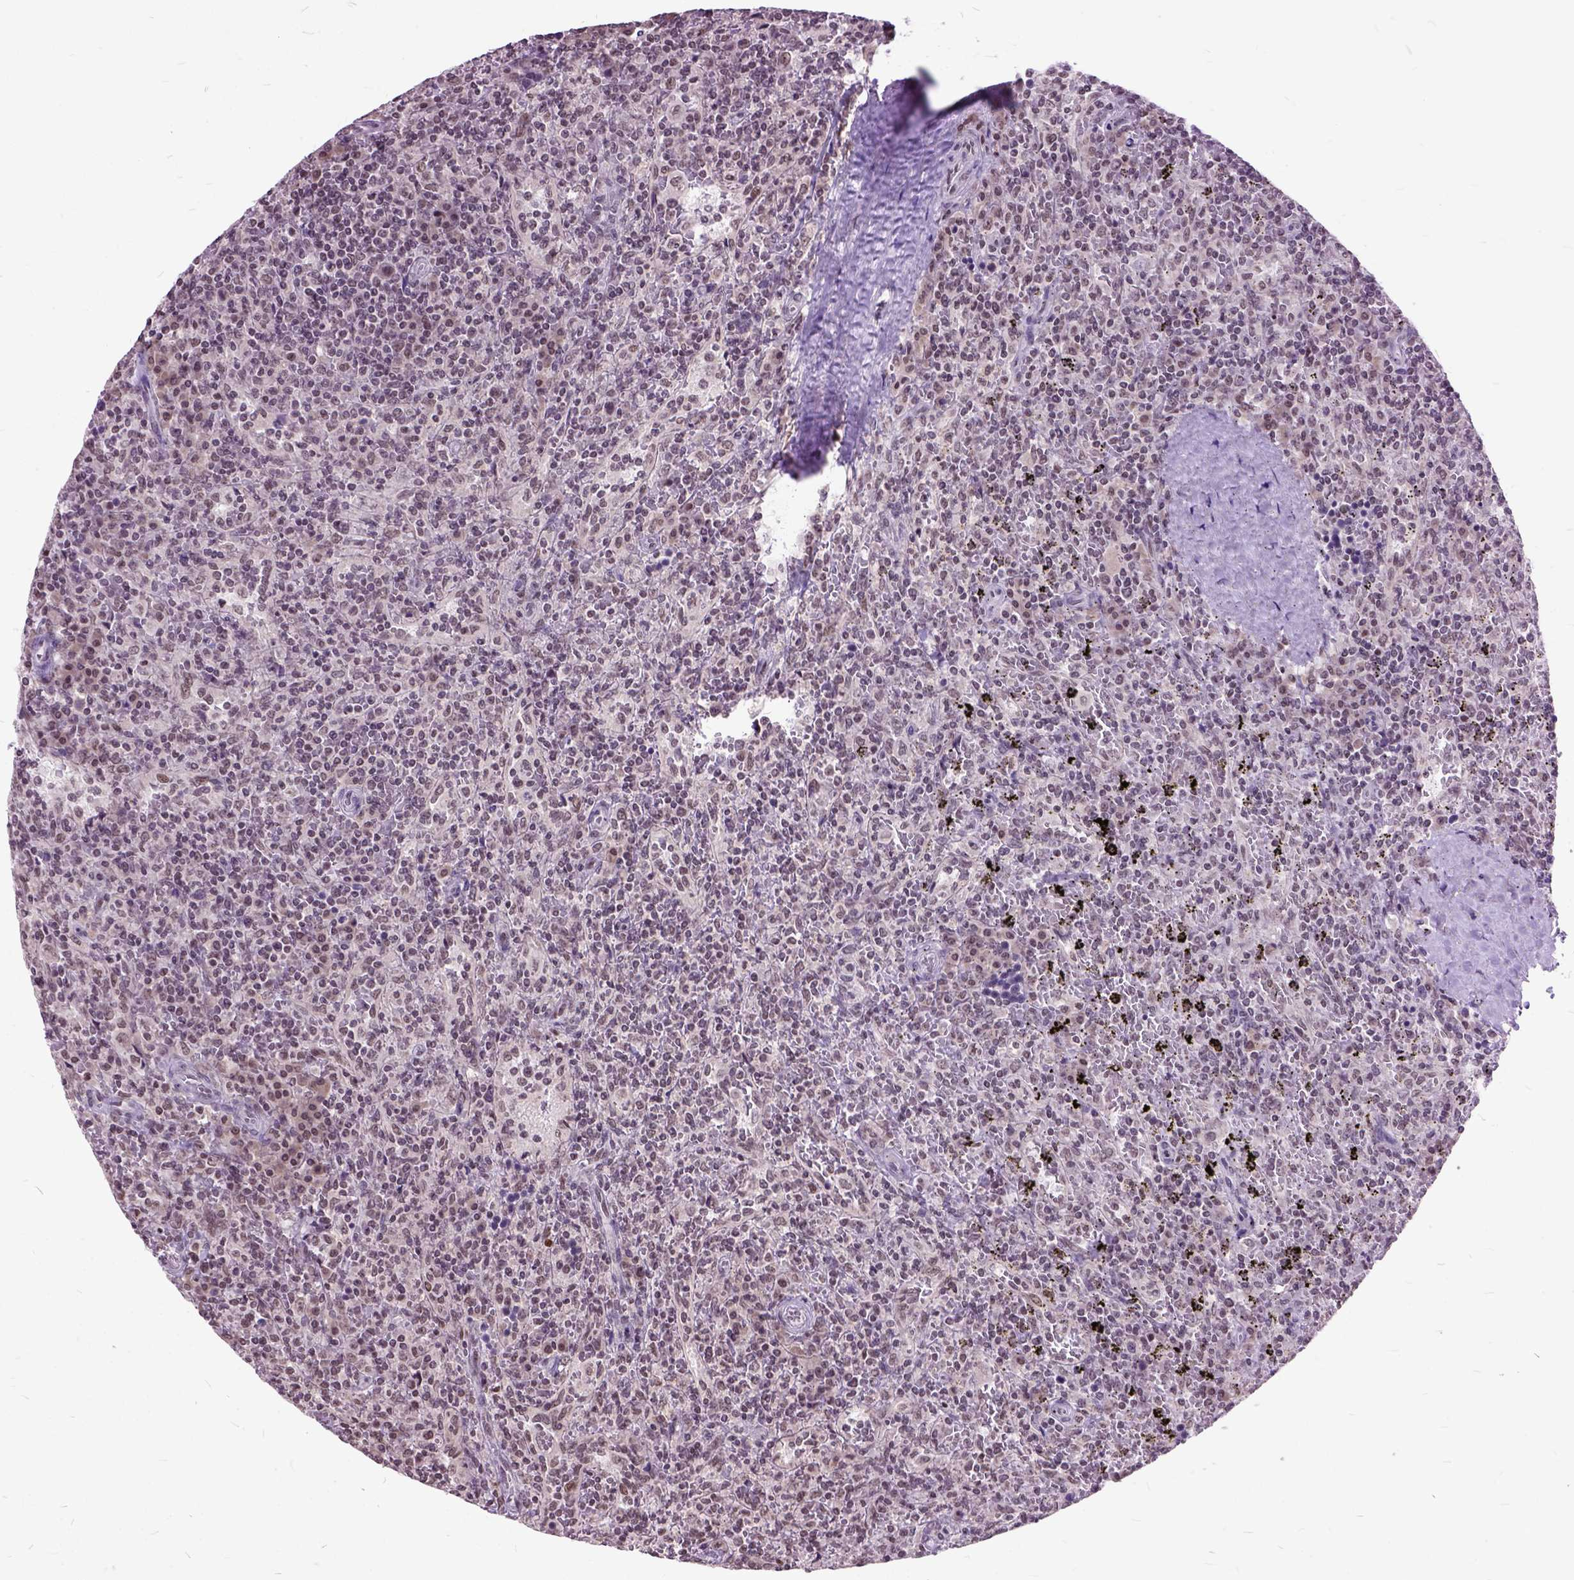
{"staining": {"intensity": "weak", "quantity": "25%-75%", "location": "nuclear"}, "tissue": "lymphoma", "cell_type": "Tumor cells", "image_type": "cancer", "snomed": [{"axis": "morphology", "description": "Malignant lymphoma, non-Hodgkin's type, Low grade"}, {"axis": "topography", "description": "Spleen"}], "caption": "Brown immunohistochemical staining in human low-grade malignant lymphoma, non-Hodgkin's type demonstrates weak nuclear positivity in approximately 25%-75% of tumor cells.", "gene": "ORC5", "patient": {"sex": "male", "age": 62}}